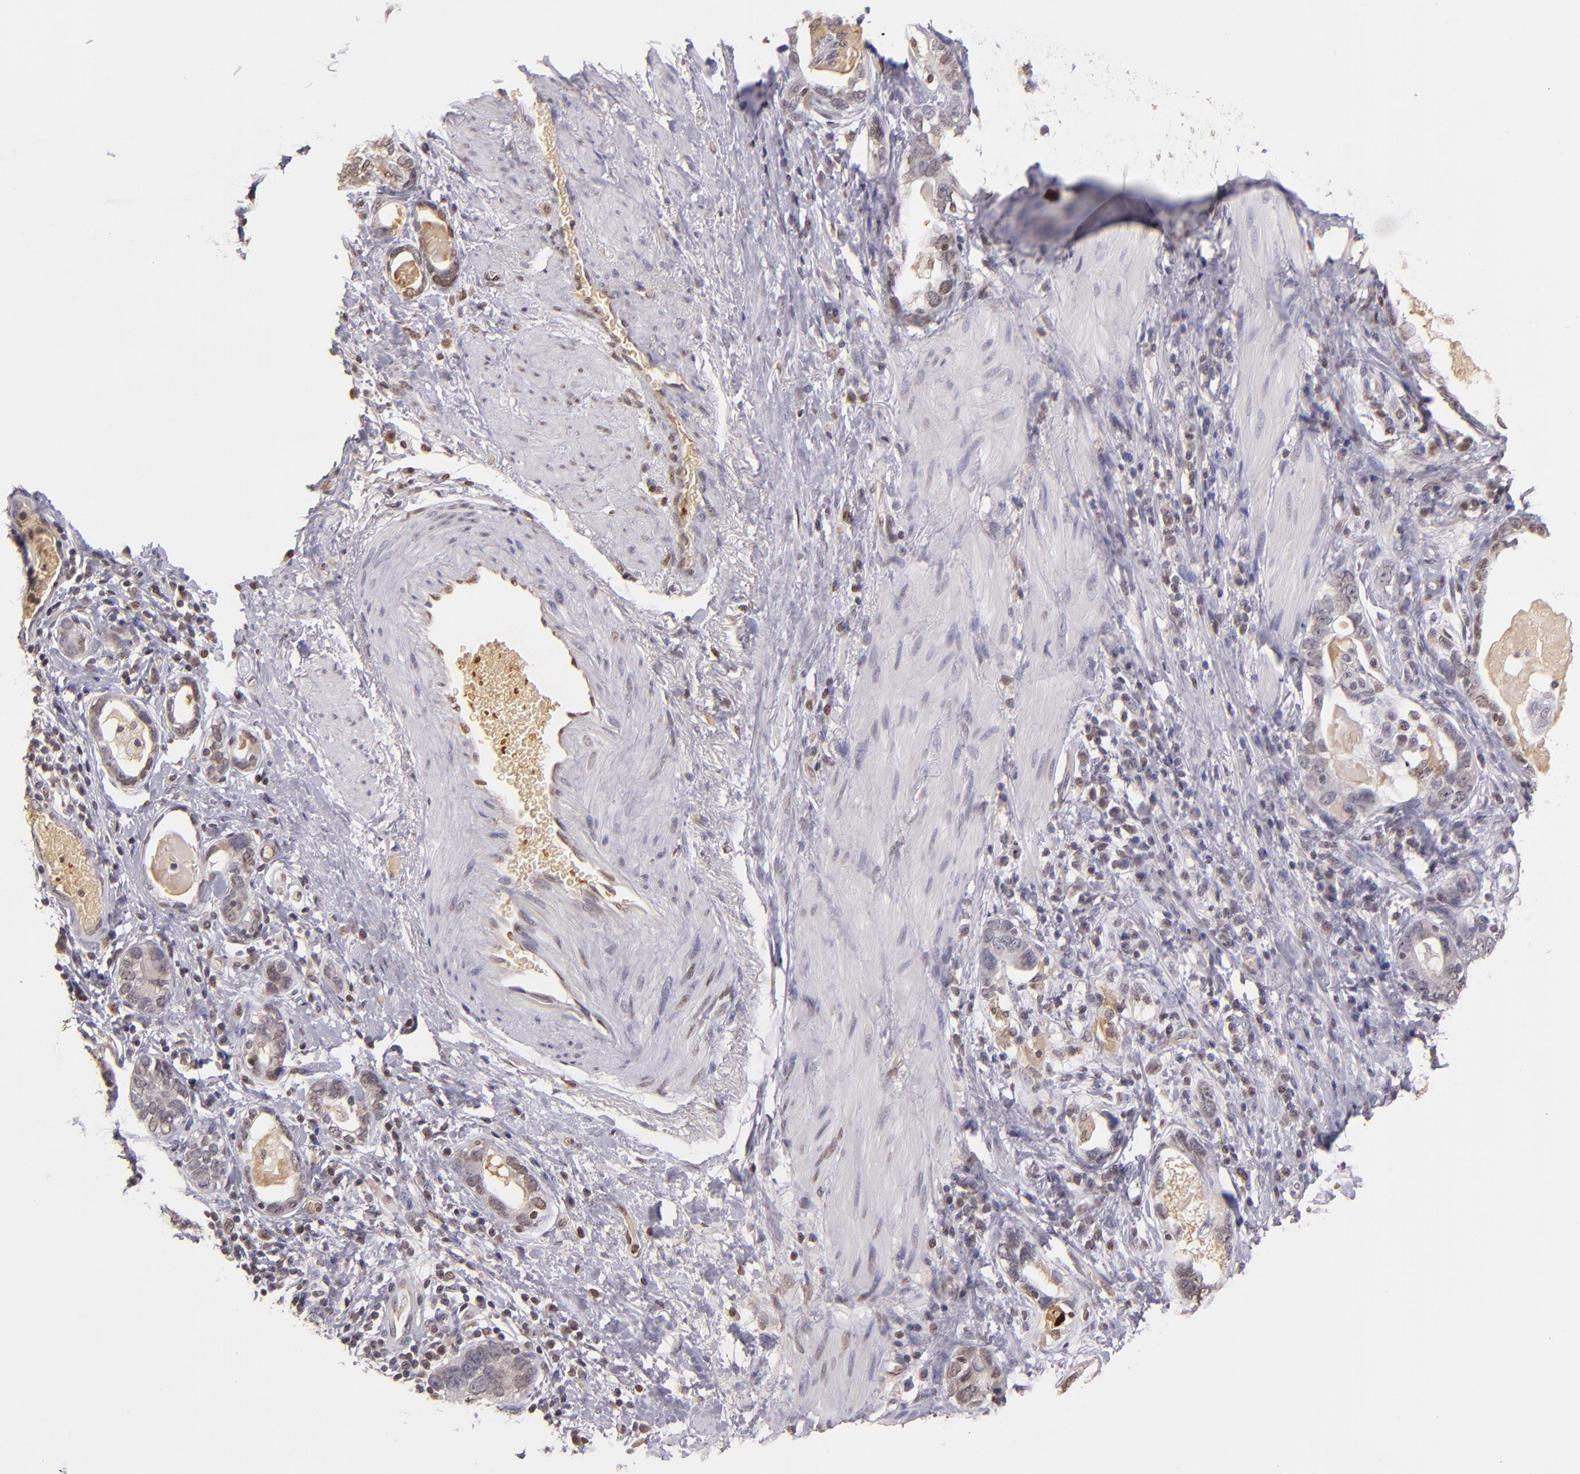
{"staining": {"intensity": "weak", "quantity": ">75%", "location": "cytoplasmic/membranous"}, "tissue": "stomach cancer", "cell_type": "Tumor cells", "image_type": "cancer", "snomed": [{"axis": "morphology", "description": "Adenocarcinoma, NOS"}, {"axis": "topography", "description": "Stomach, lower"}], "caption": "About >75% of tumor cells in human stomach cancer demonstrate weak cytoplasmic/membranous protein positivity as visualized by brown immunohistochemical staining.", "gene": "SERPINC1", "patient": {"sex": "female", "age": 93}}